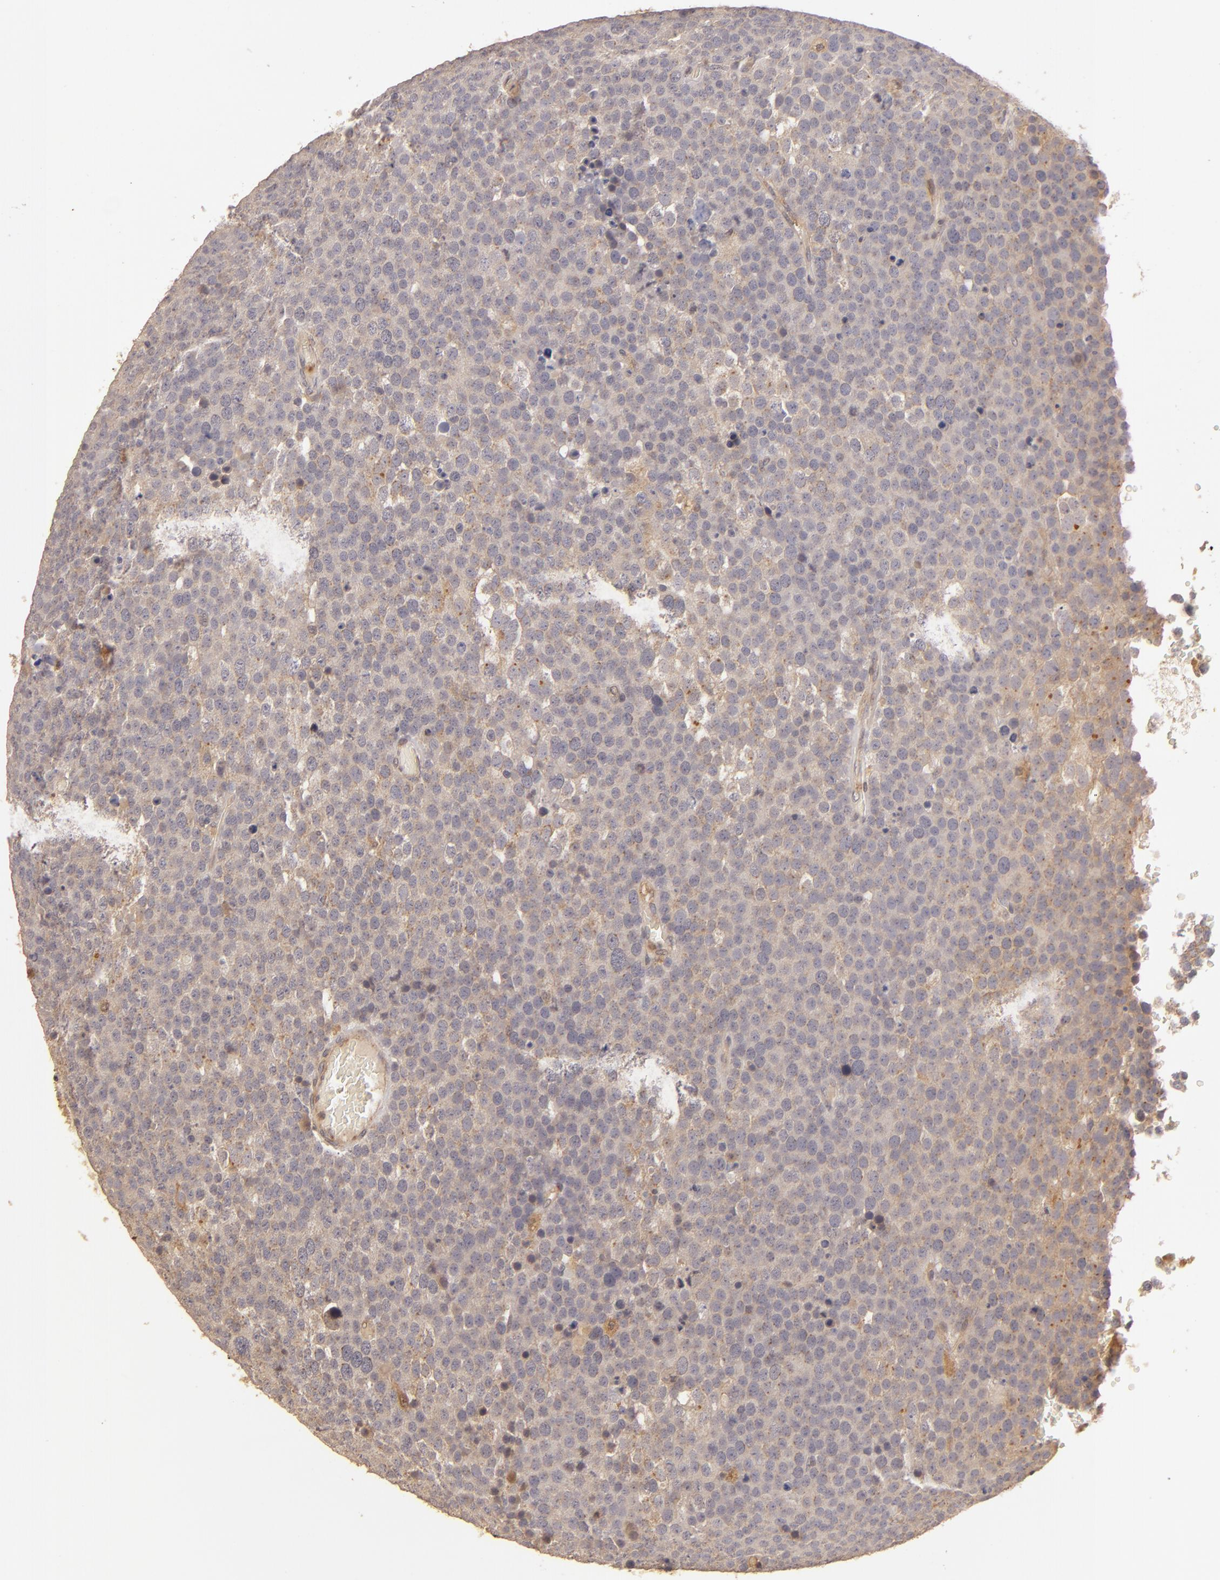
{"staining": {"intensity": "moderate", "quantity": ">75%", "location": "cytoplasmic/membranous"}, "tissue": "testis cancer", "cell_type": "Tumor cells", "image_type": "cancer", "snomed": [{"axis": "morphology", "description": "Seminoma, NOS"}, {"axis": "topography", "description": "Testis"}], "caption": "Protein staining by immunohistochemistry reveals moderate cytoplasmic/membranous staining in about >75% of tumor cells in testis seminoma.", "gene": "PRKCD", "patient": {"sex": "male", "age": 71}}